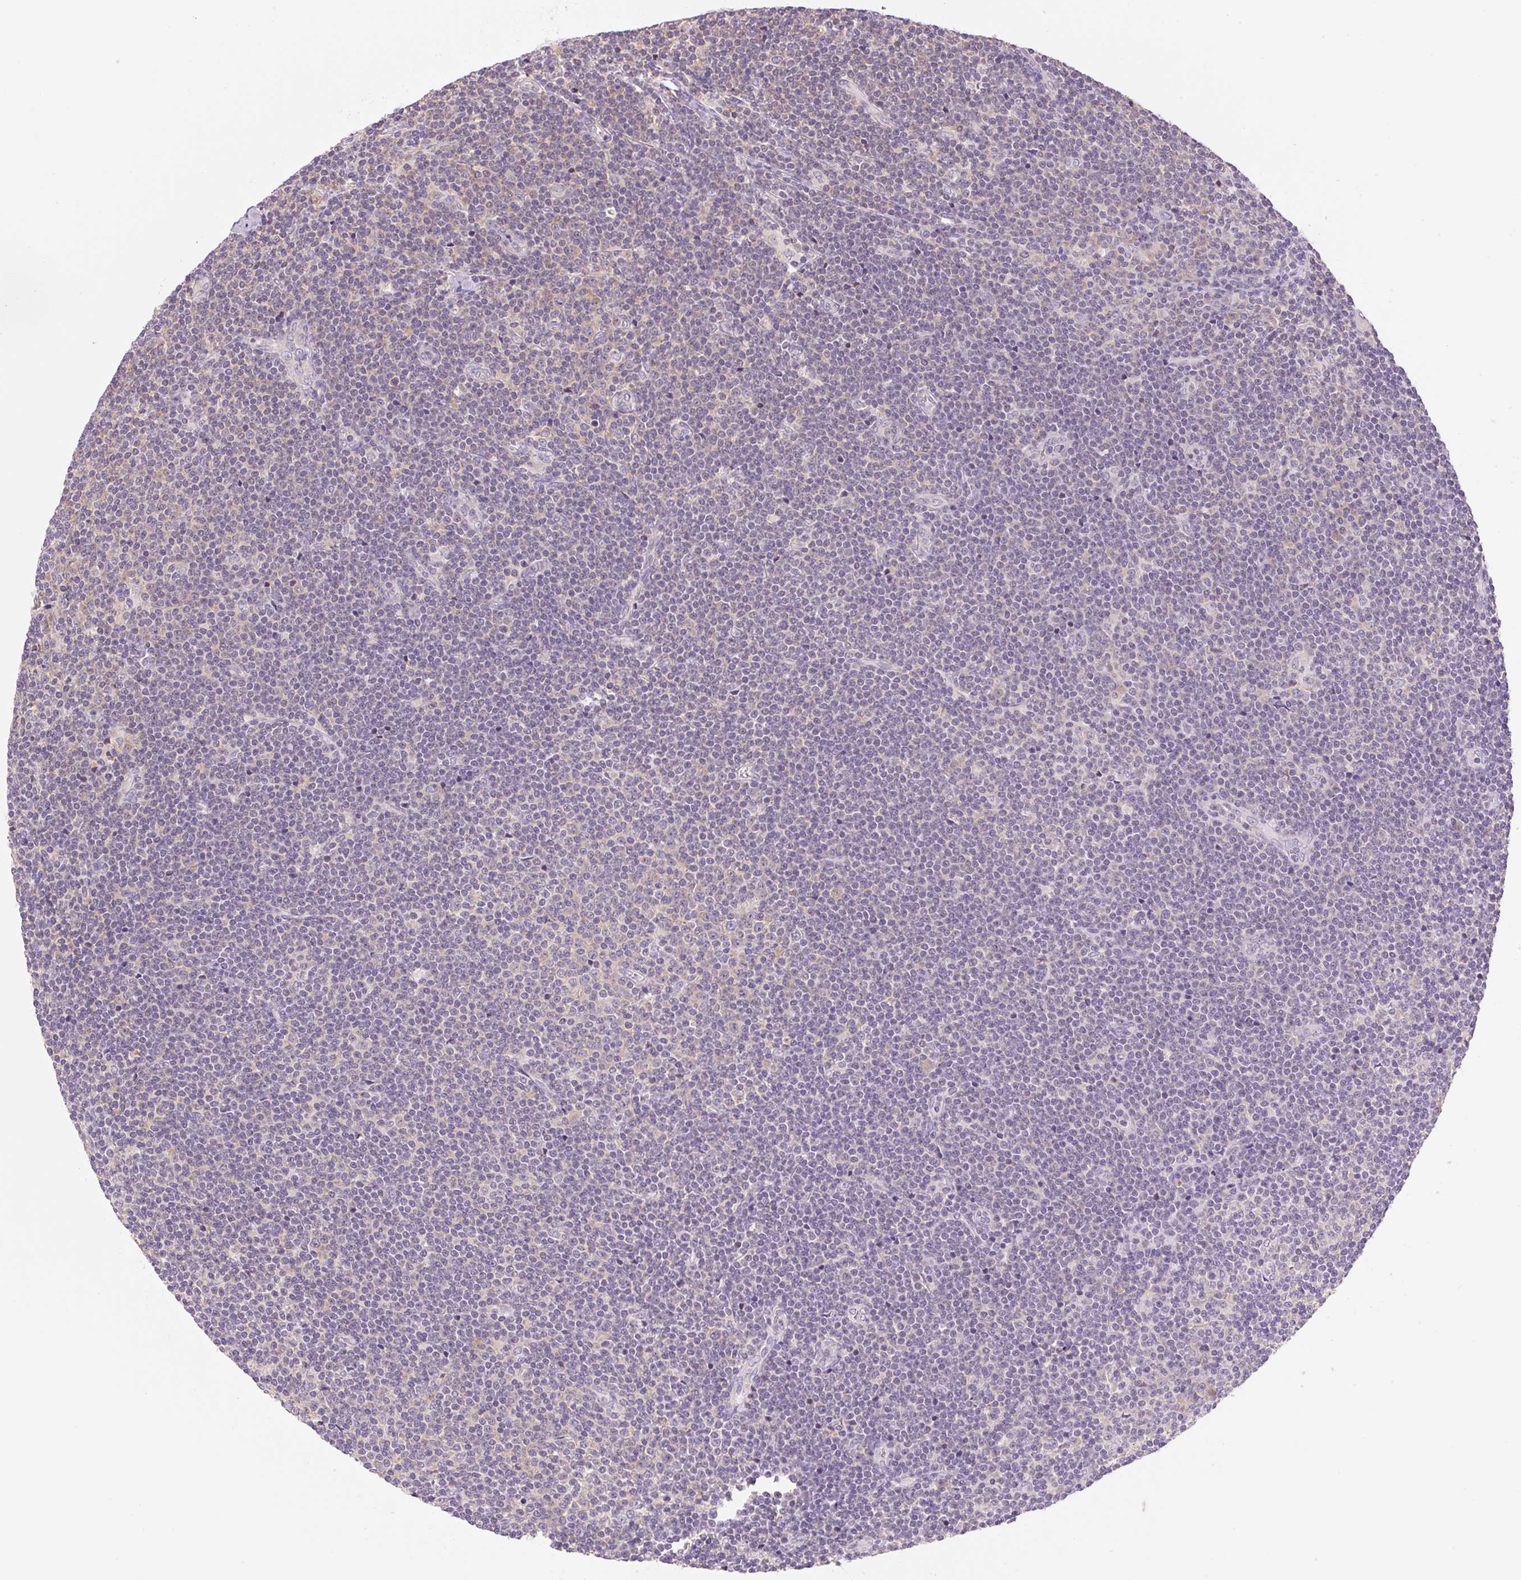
{"staining": {"intensity": "negative", "quantity": "none", "location": "none"}, "tissue": "lymphoma", "cell_type": "Tumor cells", "image_type": "cancer", "snomed": [{"axis": "morphology", "description": "Malignant lymphoma, non-Hodgkin's type, Low grade"}, {"axis": "topography", "description": "Lymph node"}], "caption": "Immunohistochemistry of human malignant lymphoma, non-Hodgkin's type (low-grade) demonstrates no positivity in tumor cells.", "gene": "RPL18A", "patient": {"sex": "male", "age": 48}}